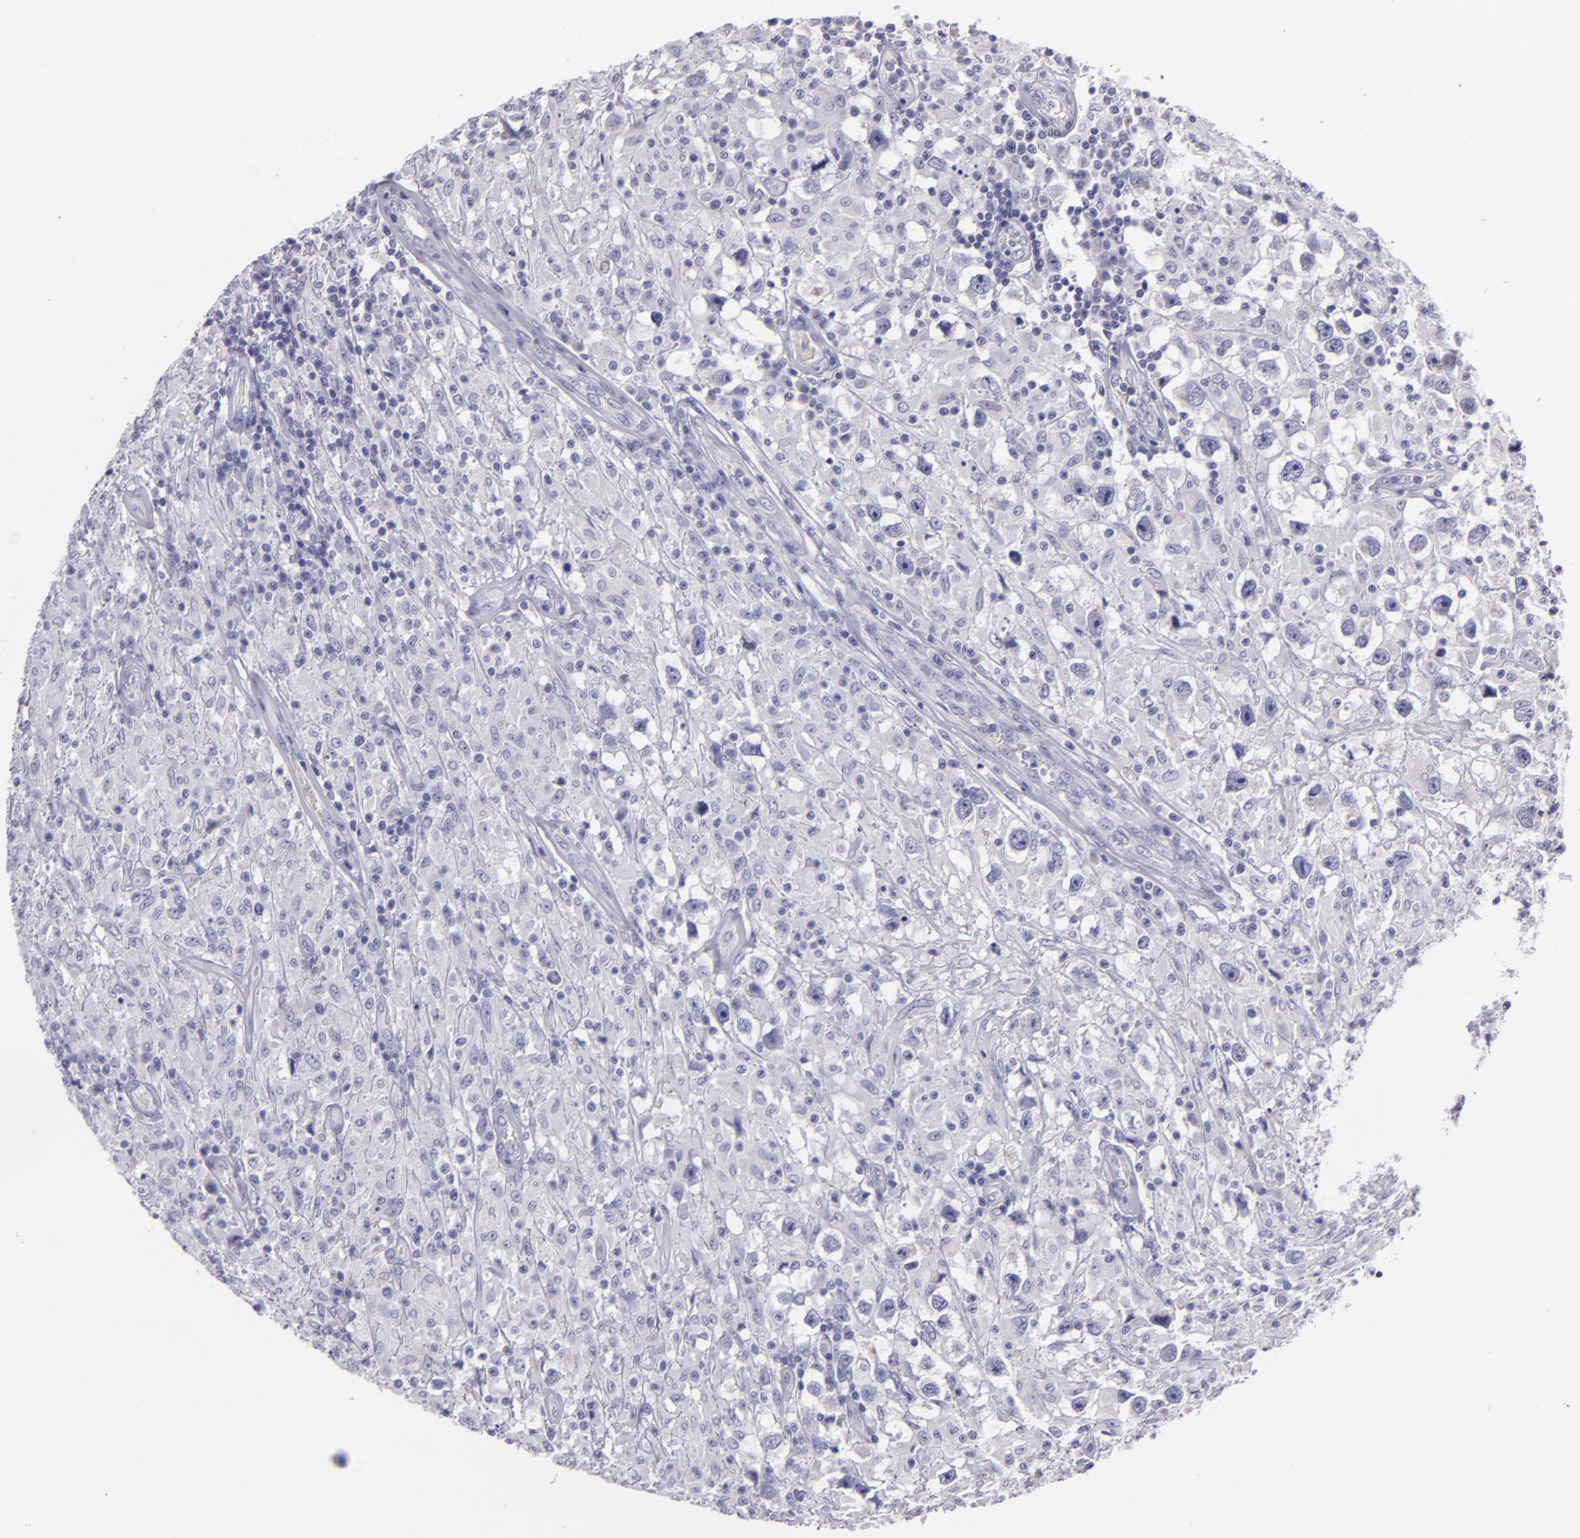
{"staining": {"intensity": "negative", "quantity": "none", "location": "none"}, "tissue": "testis cancer", "cell_type": "Tumor cells", "image_type": "cancer", "snomed": [{"axis": "morphology", "description": "Seminoma, NOS"}, {"axis": "topography", "description": "Testis"}], "caption": "This is an immunohistochemistry (IHC) photomicrograph of human testis cancer (seminoma). There is no positivity in tumor cells.", "gene": "MUC5AC", "patient": {"sex": "male", "age": 34}}